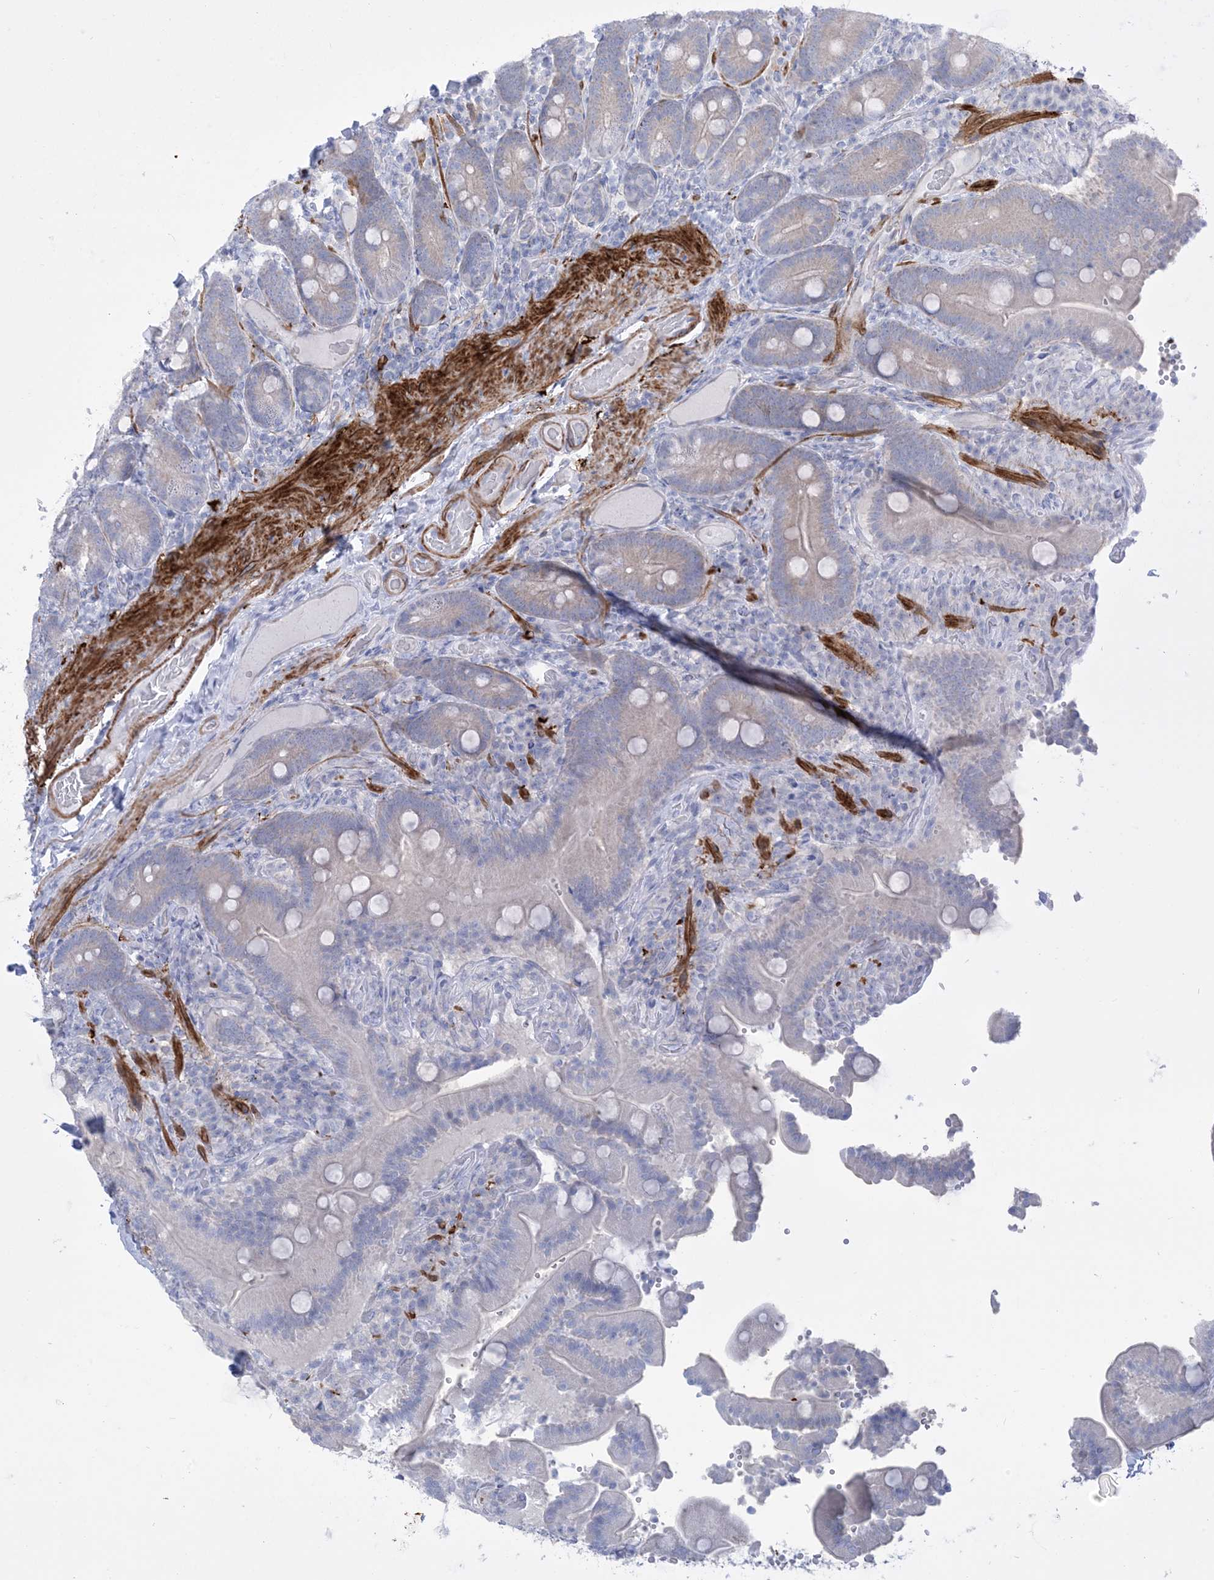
{"staining": {"intensity": "weak", "quantity": "<25%", "location": "cytoplasmic/membranous"}, "tissue": "duodenum", "cell_type": "Glandular cells", "image_type": "normal", "snomed": [{"axis": "morphology", "description": "Normal tissue, NOS"}, {"axis": "topography", "description": "Duodenum"}], "caption": "IHC of benign duodenum exhibits no staining in glandular cells. The staining was performed using DAB to visualize the protein expression in brown, while the nuclei were stained in blue with hematoxylin (Magnification: 20x).", "gene": "MARS2", "patient": {"sex": "female", "age": 62}}